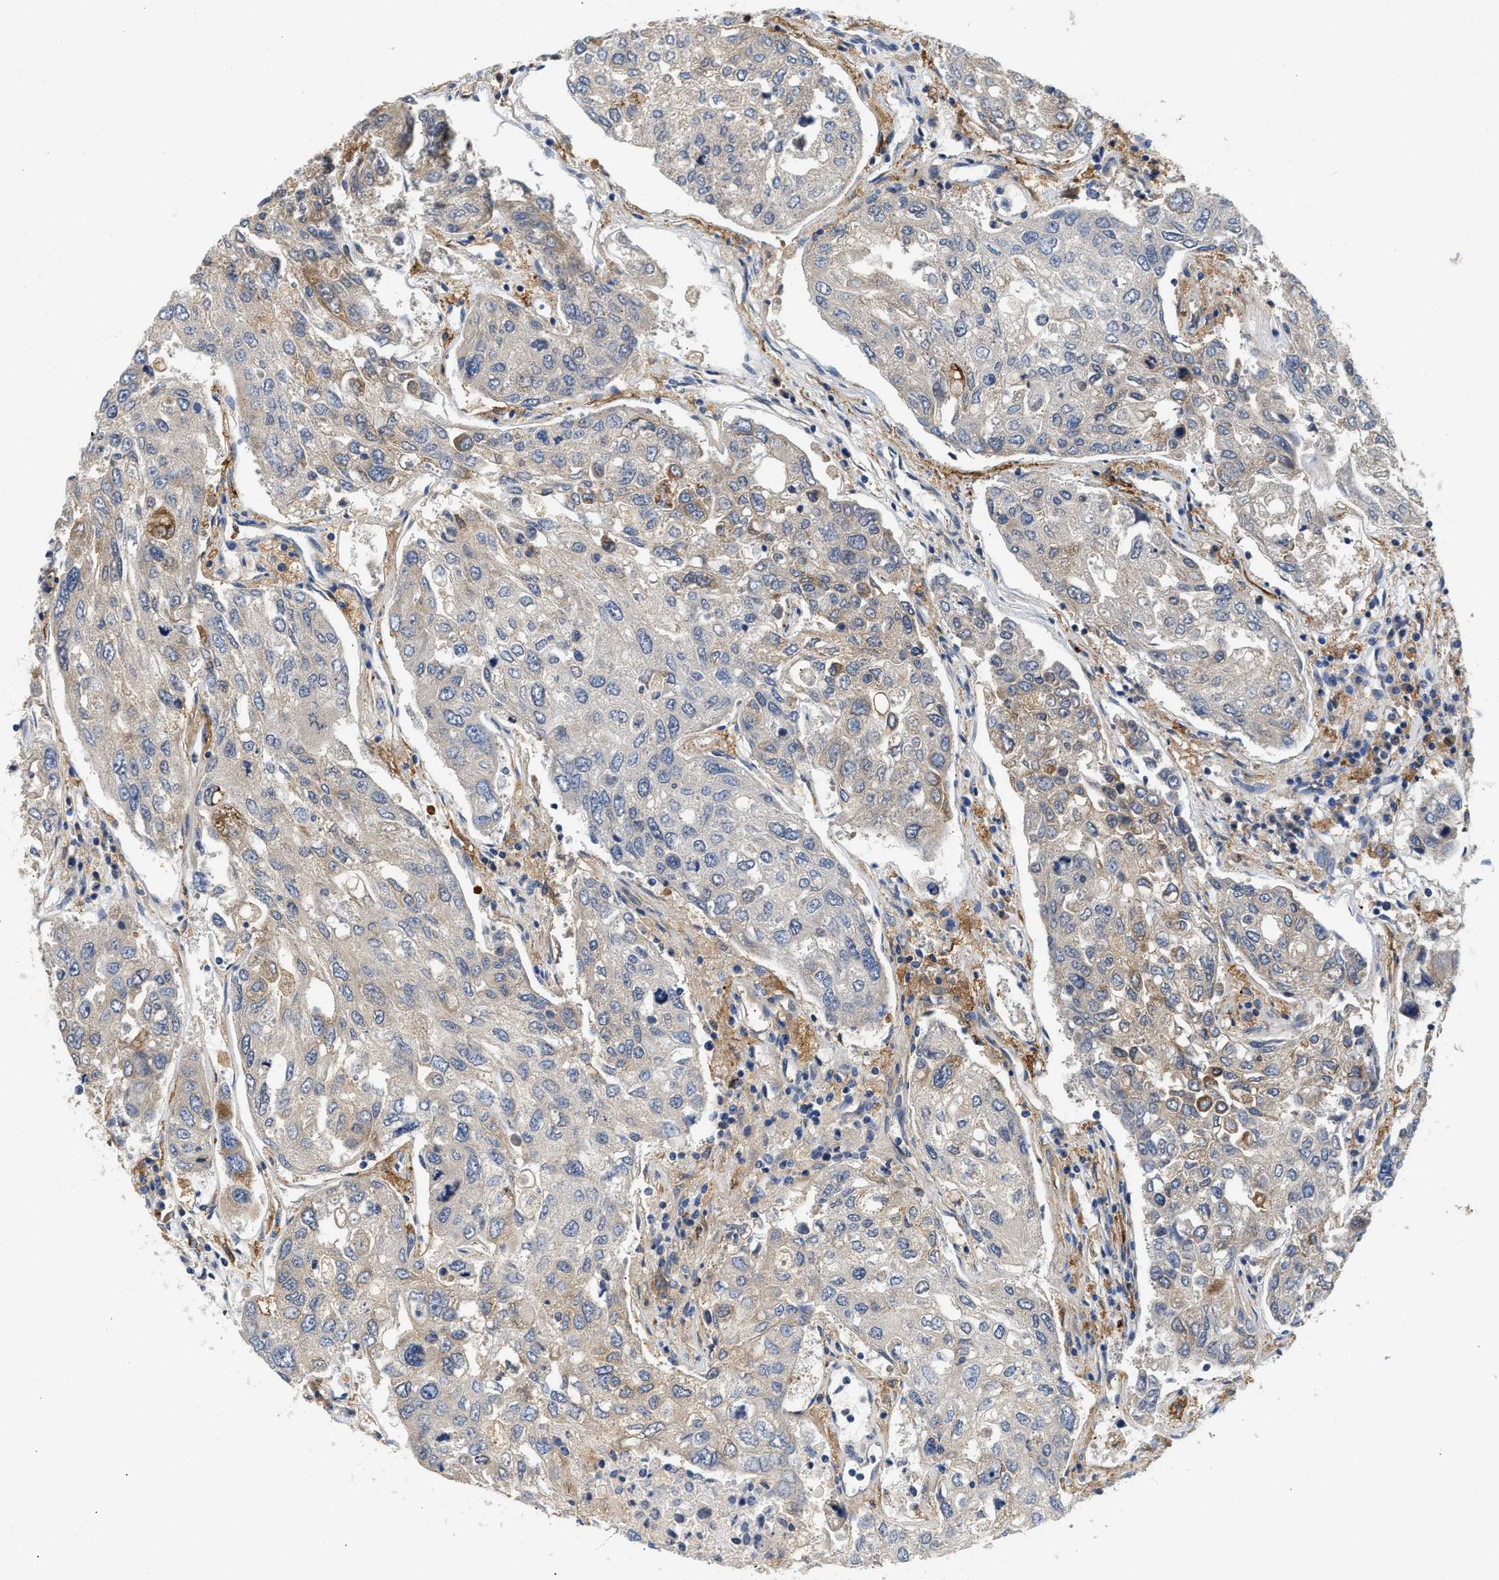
{"staining": {"intensity": "weak", "quantity": "<25%", "location": "cytoplasmic/membranous"}, "tissue": "urothelial cancer", "cell_type": "Tumor cells", "image_type": "cancer", "snomed": [{"axis": "morphology", "description": "Urothelial carcinoma, High grade"}, {"axis": "topography", "description": "Lymph node"}, {"axis": "topography", "description": "Urinary bladder"}], "caption": "Immunohistochemical staining of human urothelial cancer shows no significant expression in tumor cells. (Stains: DAB immunohistochemistry (IHC) with hematoxylin counter stain, Microscopy: brightfield microscopy at high magnification).", "gene": "PPM1L", "patient": {"sex": "male", "age": 51}}